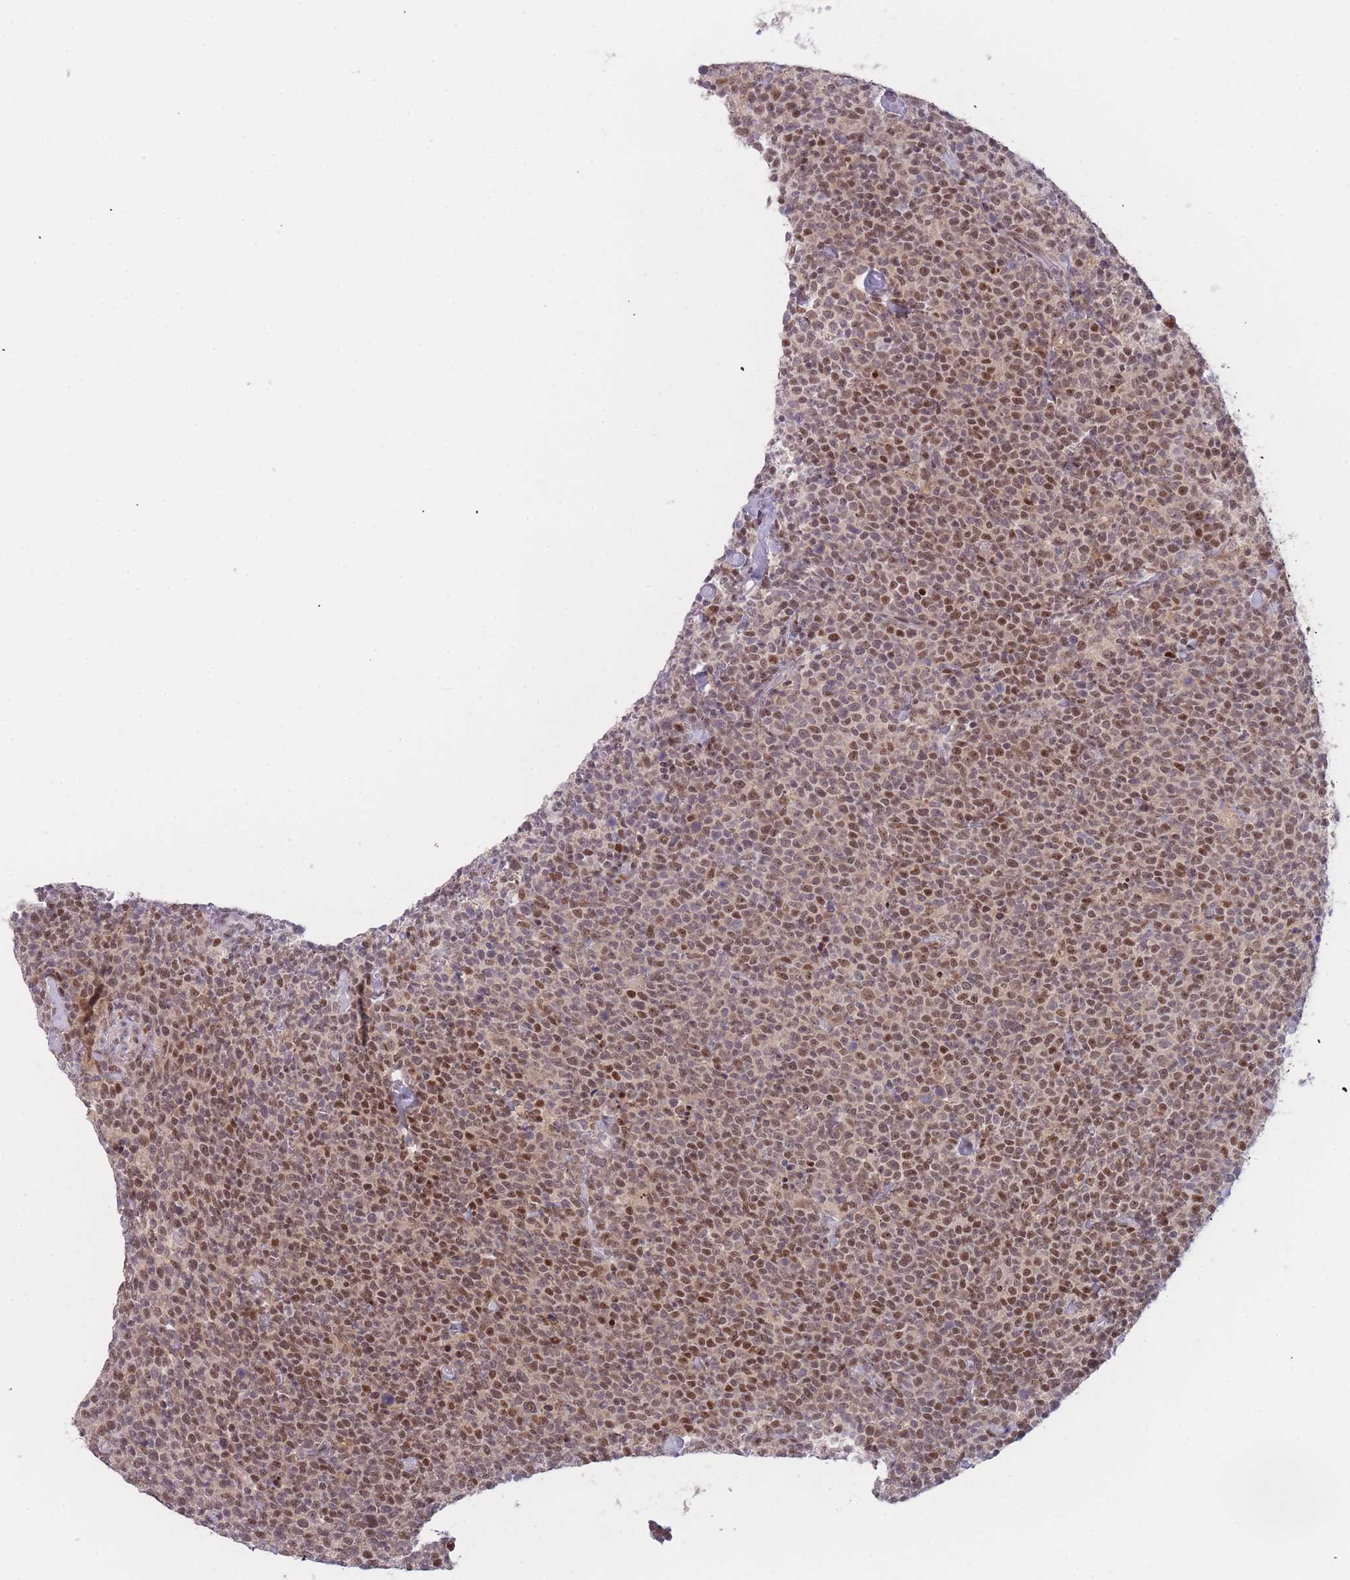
{"staining": {"intensity": "moderate", "quantity": ">75%", "location": "nuclear"}, "tissue": "lymphoma", "cell_type": "Tumor cells", "image_type": "cancer", "snomed": [{"axis": "morphology", "description": "Malignant lymphoma, non-Hodgkin's type, High grade"}, {"axis": "topography", "description": "Lymph node"}], "caption": "A photomicrograph showing moderate nuclear staining in approximately >75% of tumor cells in lymphoma, as visualized by brown immunohistochemical staining.", "gene": "DEAF1", "patient": {"sex": "male", "age": 61}}